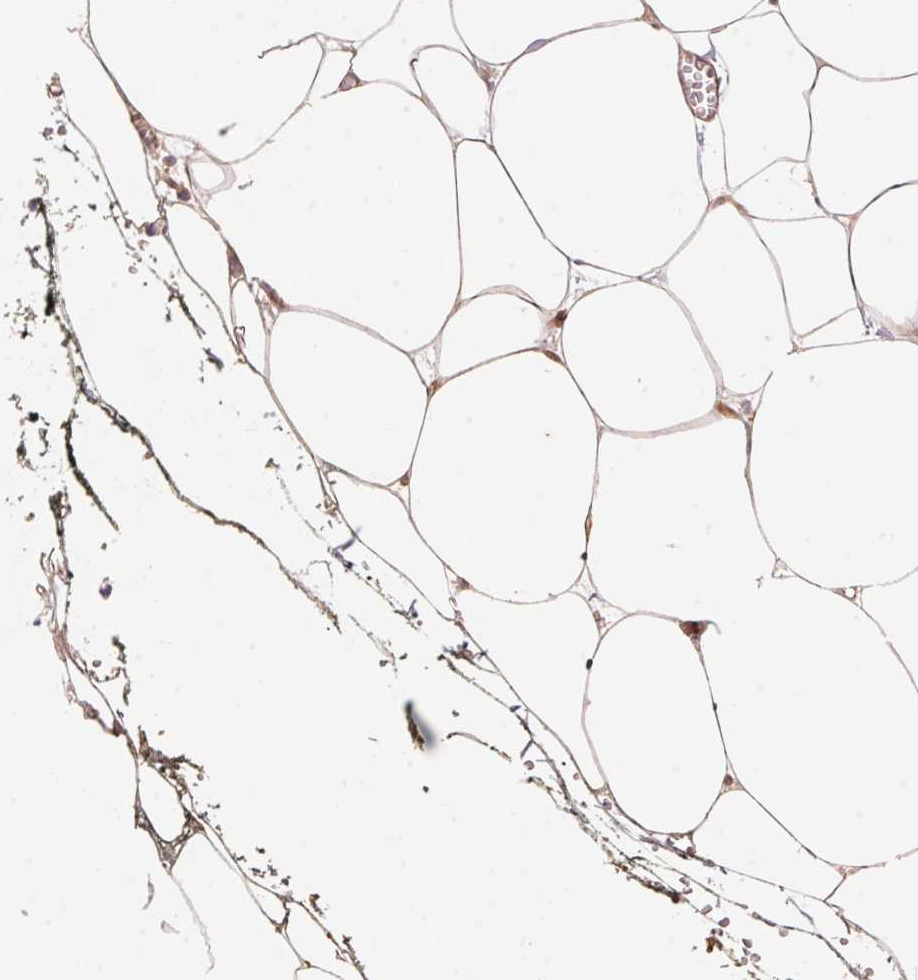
{"staining": {"intensity": "moderate", "quantity": ">75%", "location": "cytoplasmic/membranous"}, "tissue": "adipose tissue", "cell_type": "Adipocytes", "image_type": "normal", "snomed": [{"axis": "morphology", "description": "Normal tissue, NOS"}, {"axis": "topography", "description": "Adipose tissue"}, {"axis": "topography", "description": "Pancreas"}, {"axis": "topography", "description": "Peripheral nerve tissue"}], "caption": "A brown stain labels moderate cytoplasmic/membranous expression of a protein in adipocytes of normal adipose tissue.", "gene": "TNIP2", "patient": {"sex": "female", "age": 58}}